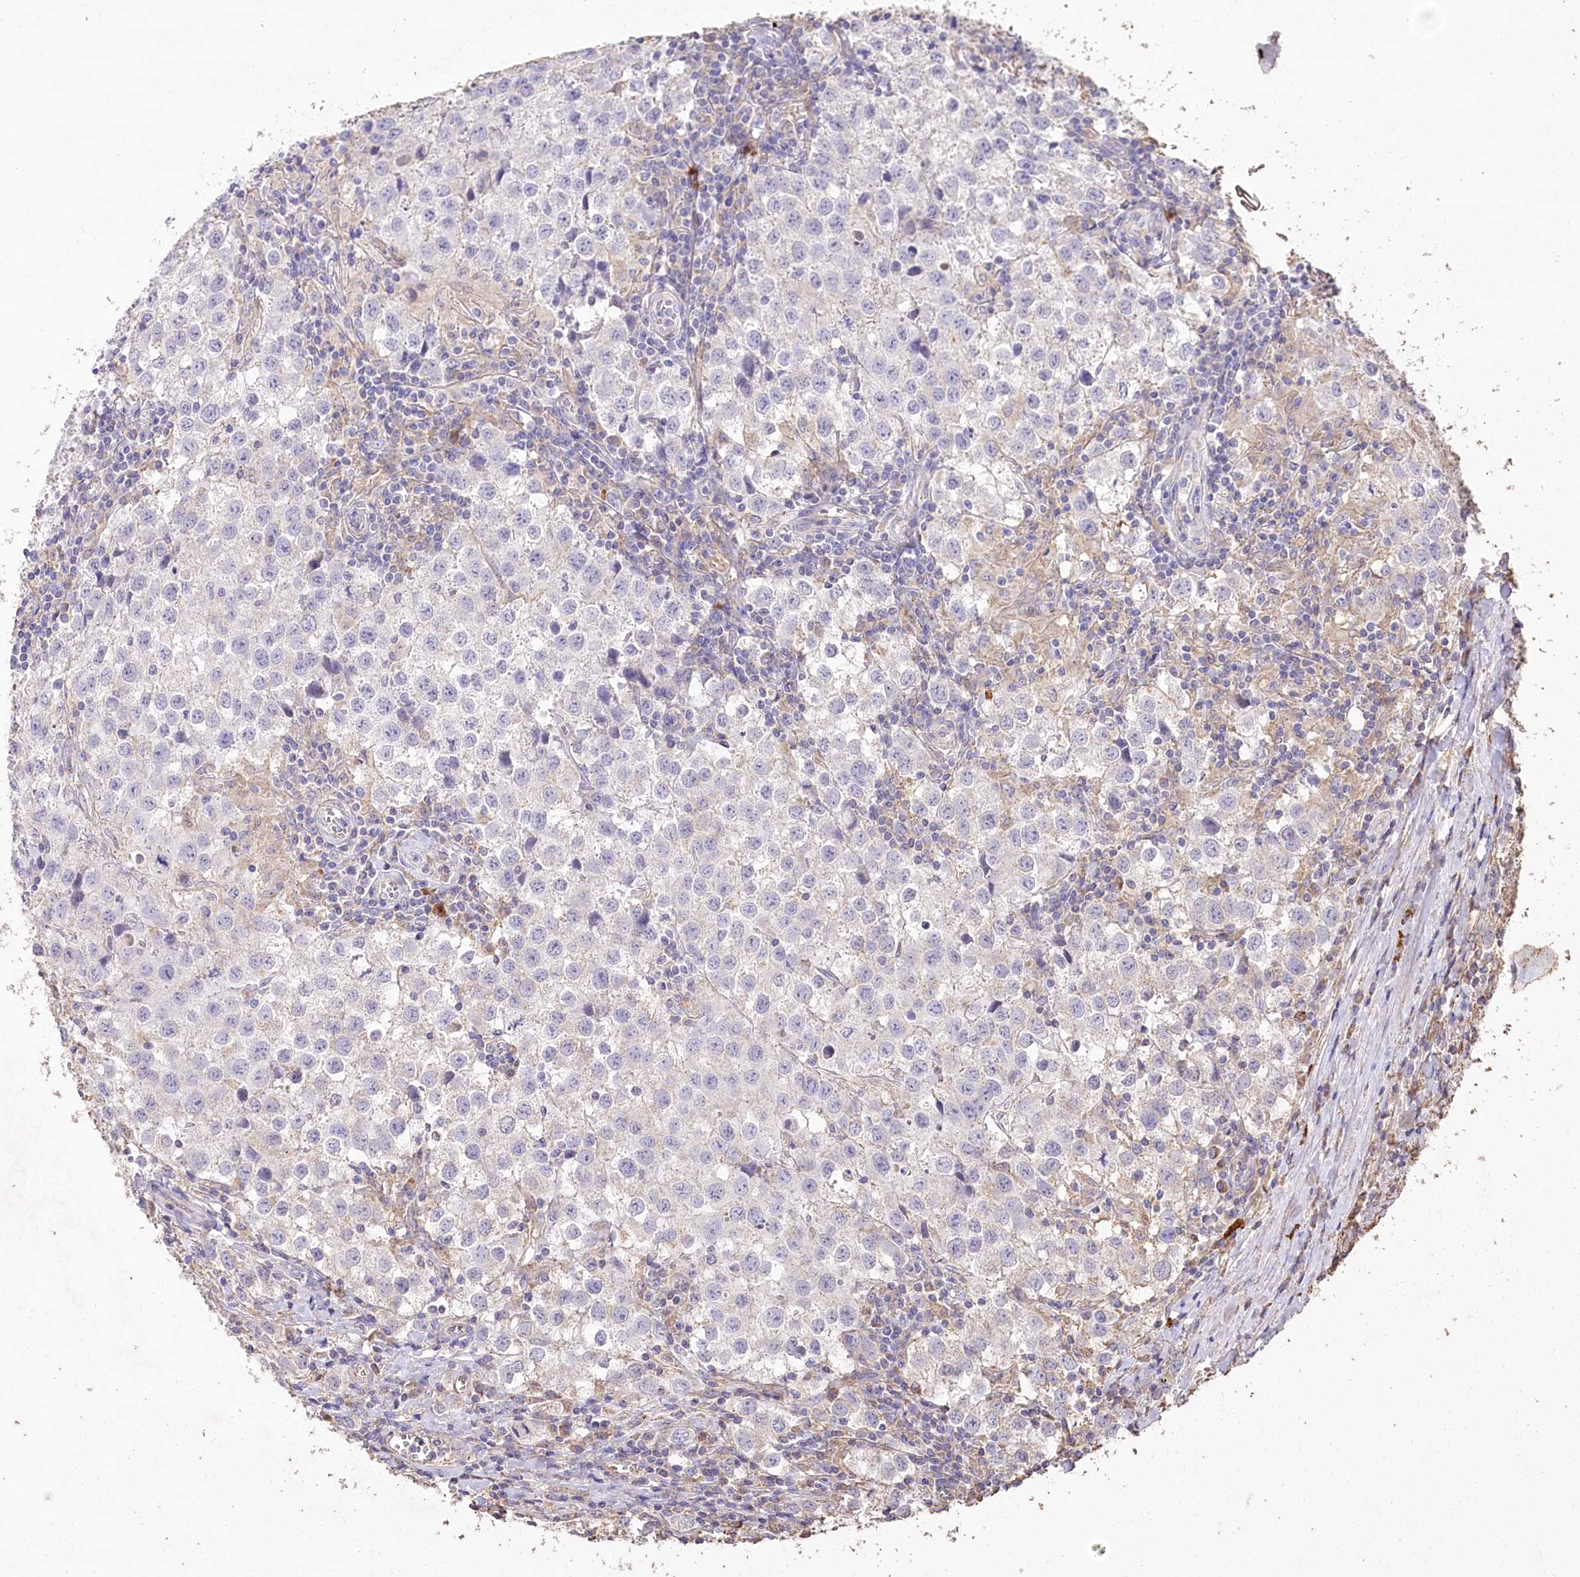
{"staining": {"intensity": "negative", "quantity": "none", "location": "none"}, "tissue": "testis cancer", "cell_type": "Tumor cells", "image_type": "cancer", "snomed": [{"axis": "morphology", "description": "Seminoma, NOS"}, {"axis": "morphology", "description": "Carcinoma, Embryonal, NOS"}, {"axis": "topography", "description": "Testis"}], "caption": "Immunohistochemistry (IHC) of human testis cancer demonstrates no staining in tumor cells. (DAB immunohistochemistry (IHC) with hematoxylin counter stain).", "gene": "IREB2", "patient": {"sex": "male", "age": 43}}